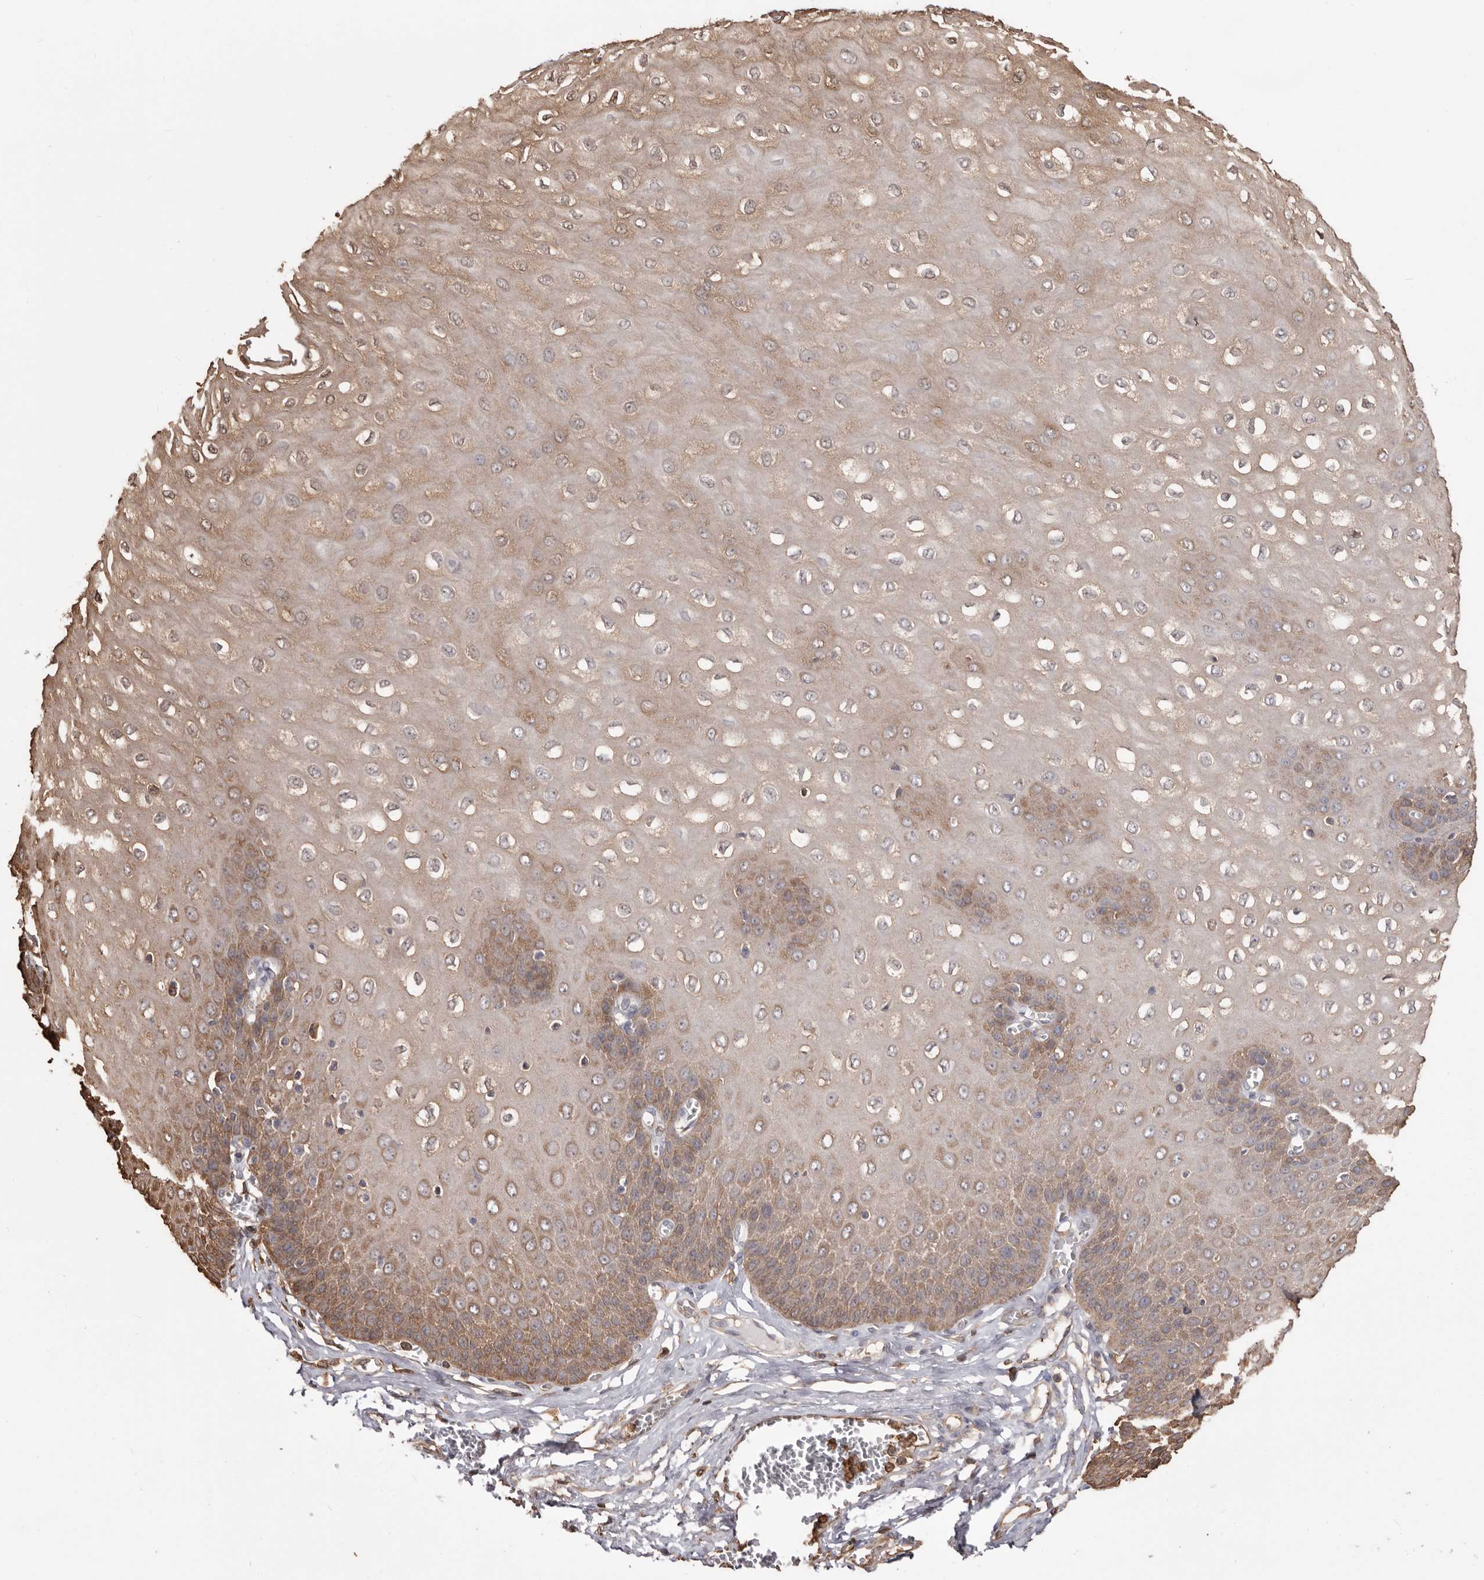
{"staining": {"intensity": "moderate", "quantity": ">75%", "location": "cytoplasmic/membranous"}, "tissue": "esophagus", "cell_type": "Squamous epithelial cells", "image_type": "normal", "snomed": [{"axis": "morphology", "description": "Normal tissue, NOS"}, {"axis": "topography", "description": "Esophagus"}], "caption": "Brown immunohistochemical staining in unremarkable human esophagus exhibits moderate cytoplasmic/membranous staining in approximately >75% of squamous epithelial cells. (DAB (3,3'-diaminobenzidine) IHC with brightfield microscopy, high magnification).", "gene": "PKM", "patient": {"sex": "male", "age": 60}}